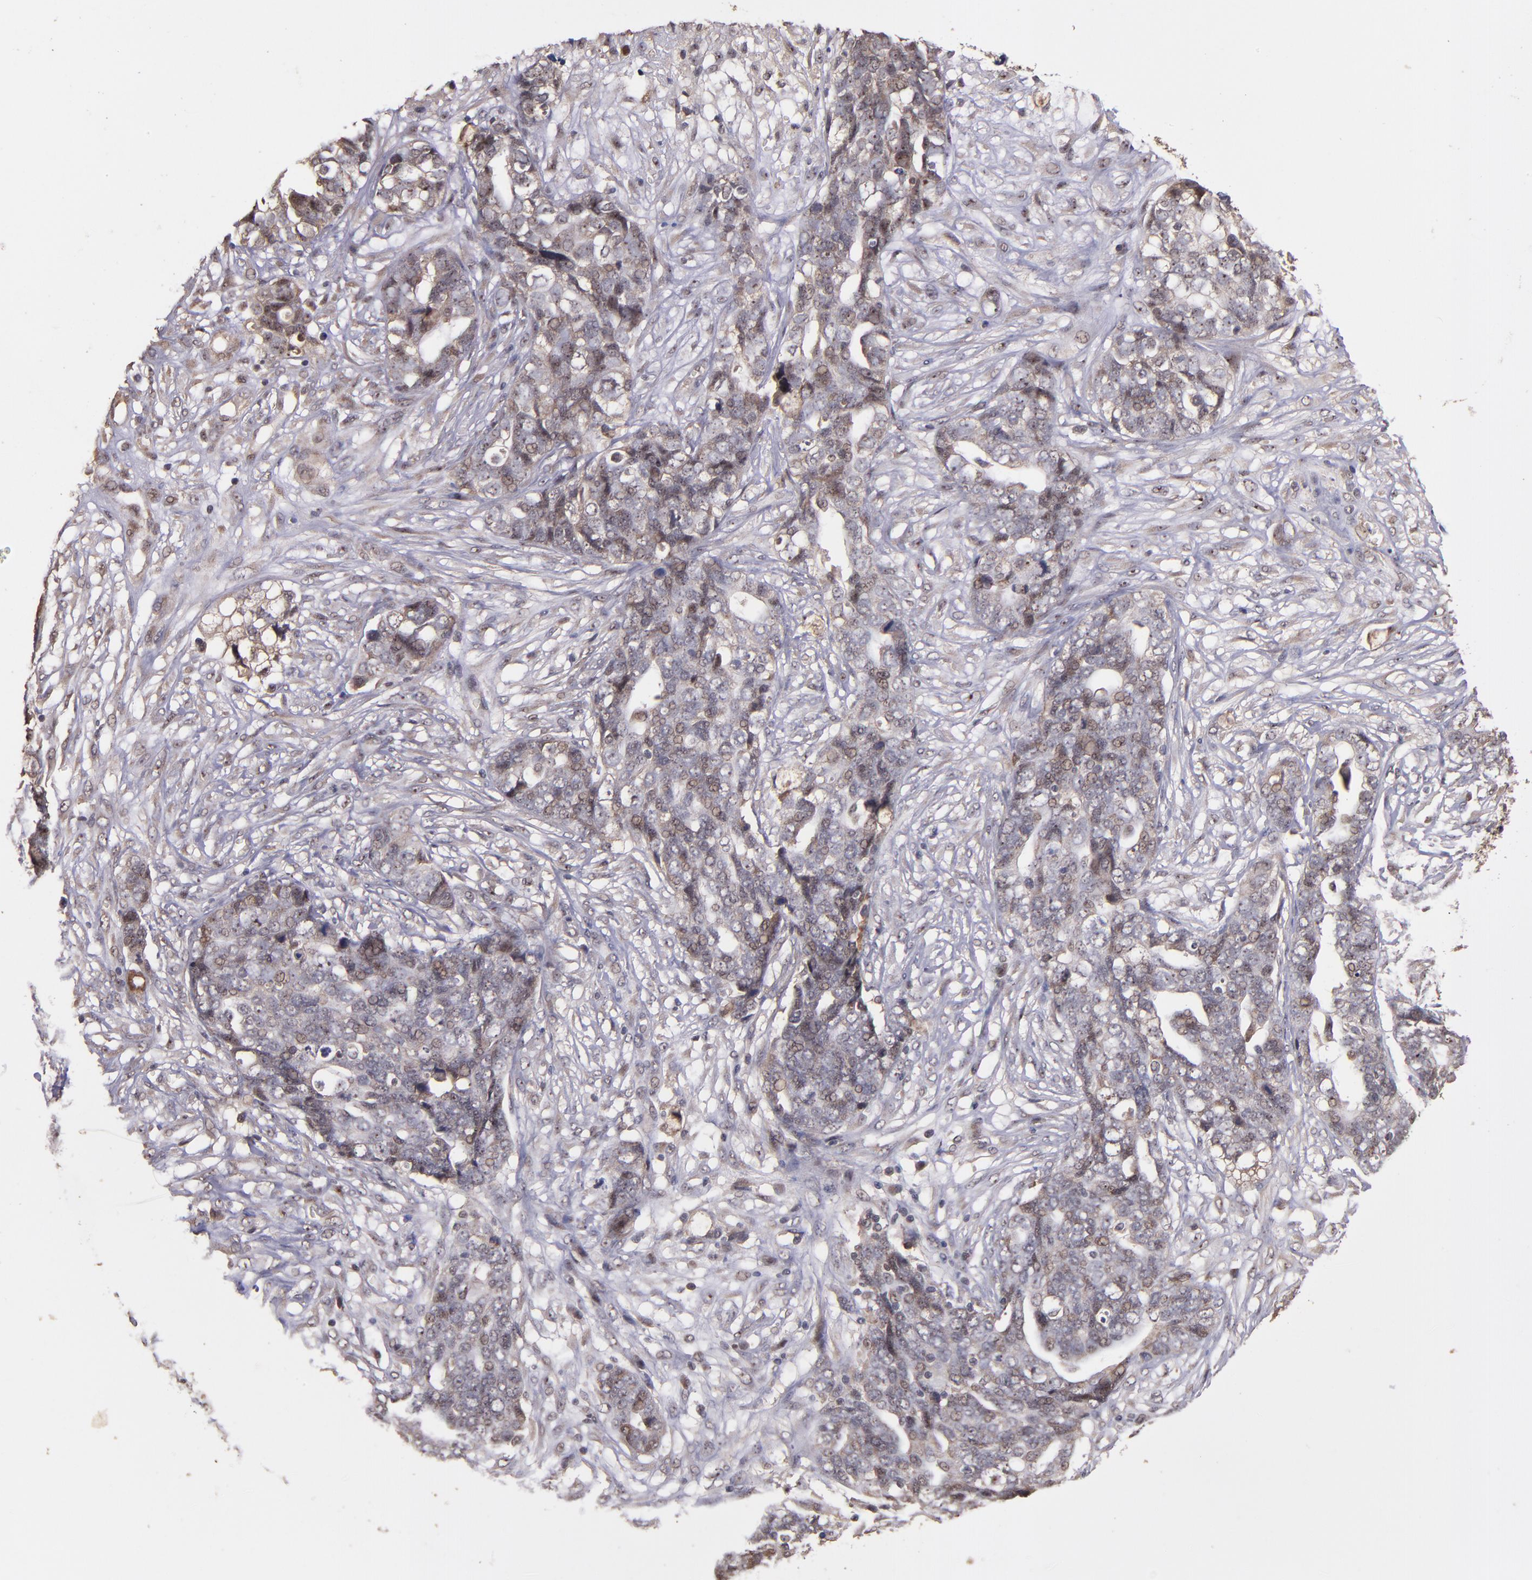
{"staining": {"intensity": "weak", "quantity": ">75%", "location": "cytoplasmic/membranous"}, "tissue": "ovarian cancer", "cell_type": "Tumor cells", "image_type": "cancer", "snomed": [{"axis": "morphology", "description": "Normal tissue, NOS"}, {"axis": "morphology", "description": "Cystadenocarcinoma, serous, NOS"}, {"axis": "topography", "description": "Fallopian tube"}, {"axis": "topography", "description": "Ovary"}], "caption": "IHC of ovarian cancer reveals low levels of weak cytoplasmic/membranous positivity in about >75% of tumor cells. (DAB (3,3'-diaminobenzidine) = brown stain, brightfield microscopy at high magnification).", "gene": "RIOK3", "patient": {"sex": "female", "age": 56}}